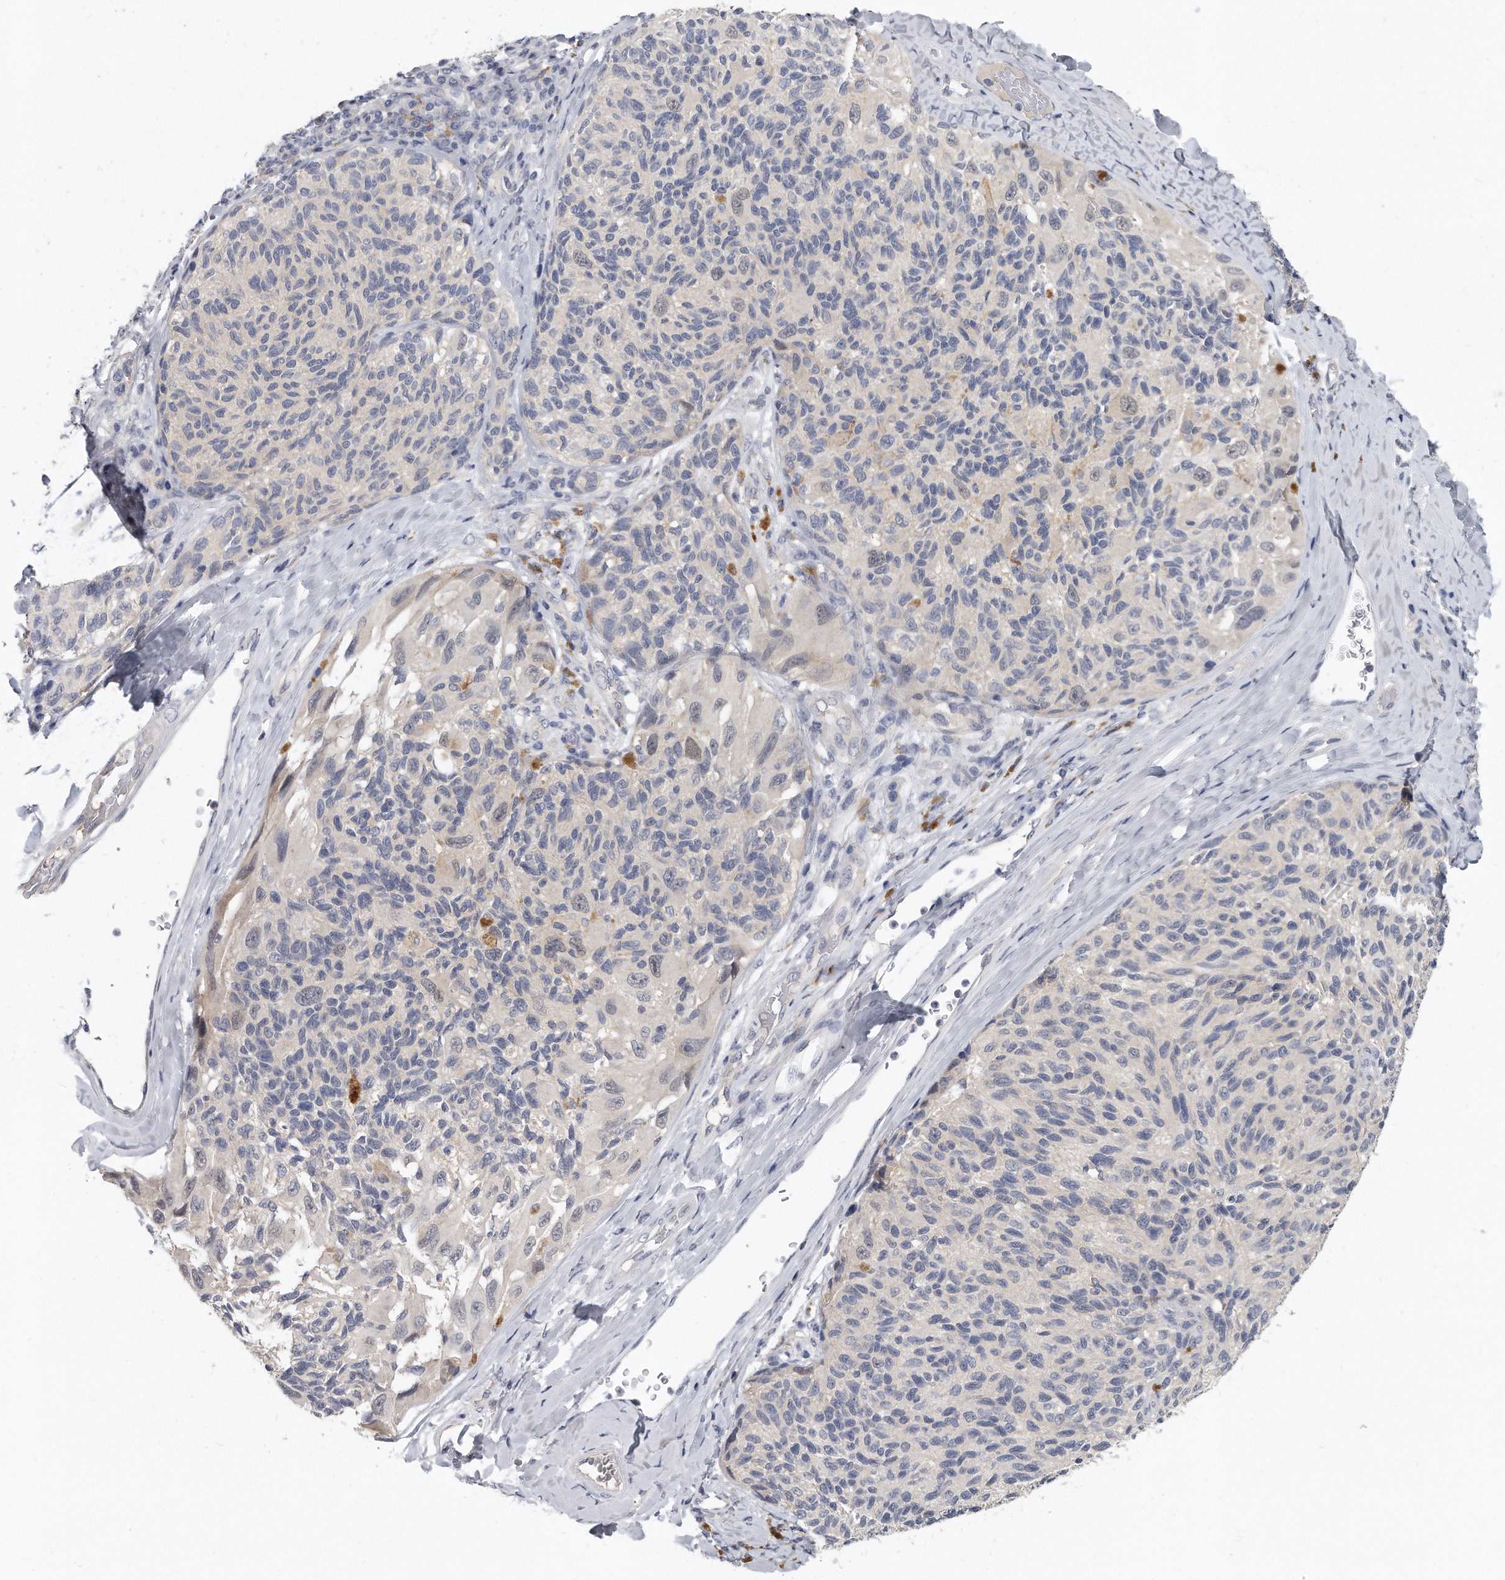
{"staining": {"intensity": "negative", "quantity": "none", "location": "none"}, "tissue": "melanoma", "cell_type": "Tumor cells", "image_type": "cancer", "snomed": [{"axis": "morphology", "description": "Malignant melanoma, NOS"}, {"axis": "topography", "description": "Skin"}], "caption": "Melanoma was stained to show a protein in brown. There is no significant positivity in tumor cells.", "gene": "KLHL7", "patient": {"sex": "female", "age": 73}}